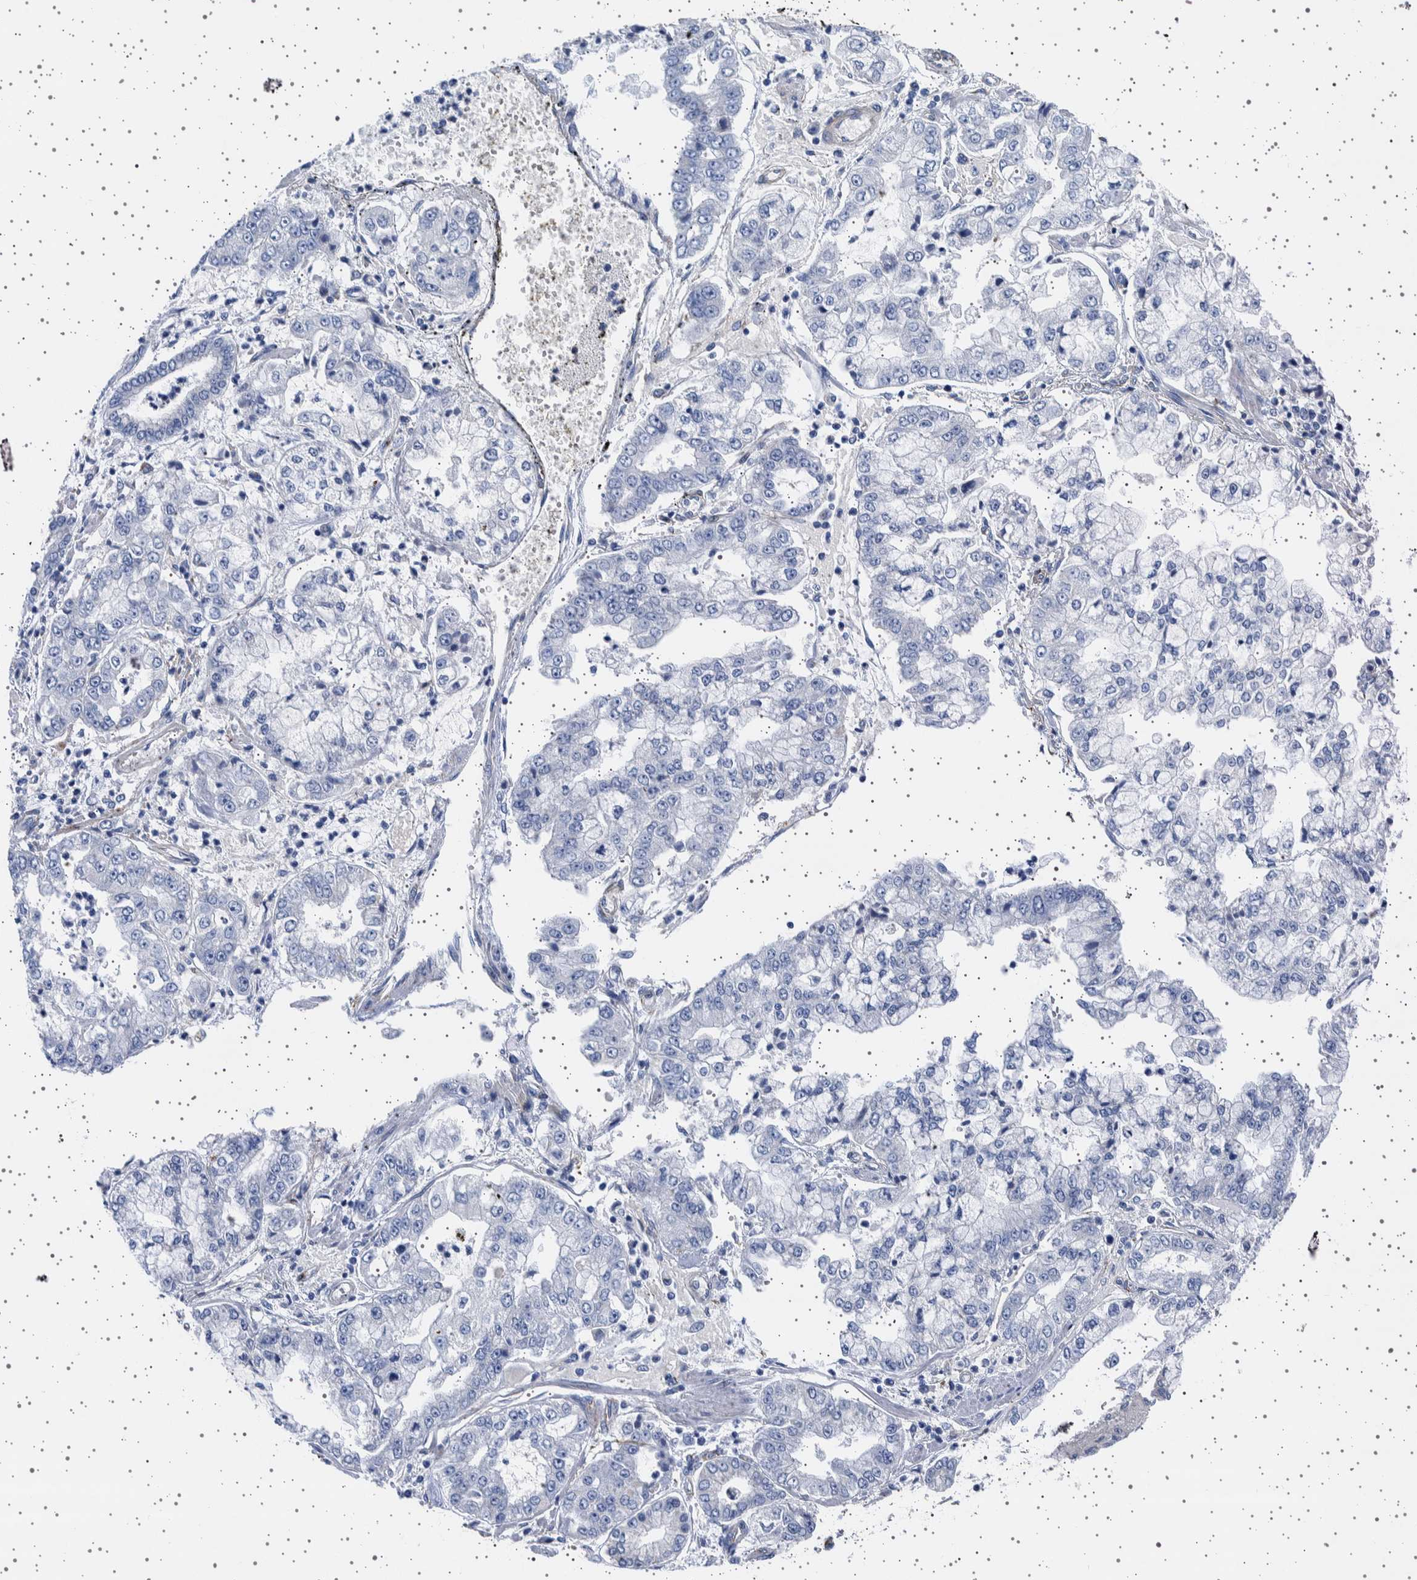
{"staining": {"intensity": "negative", "quantity": "none", "location": "none"}, "tissue": "stomach cancer", "cell_type": "Tumor cells", "image_type": "cancer", "snomed": [{"axis": "morphology", "description": "Adenocarcinoma, NOS"}, {"axis": "topography", "description": "Stomach"}], "caption": "This histopathology image is of adenocarcinoma (stomach) stained with immunohistochemistry to label a protein in brown with the nuclei are counter-stained blue. There is no expression in tumor cells. (DAB IHC, high magnification).", "gene": "SEPTIN4", "patient": {"sex": "male", "age": 76}}